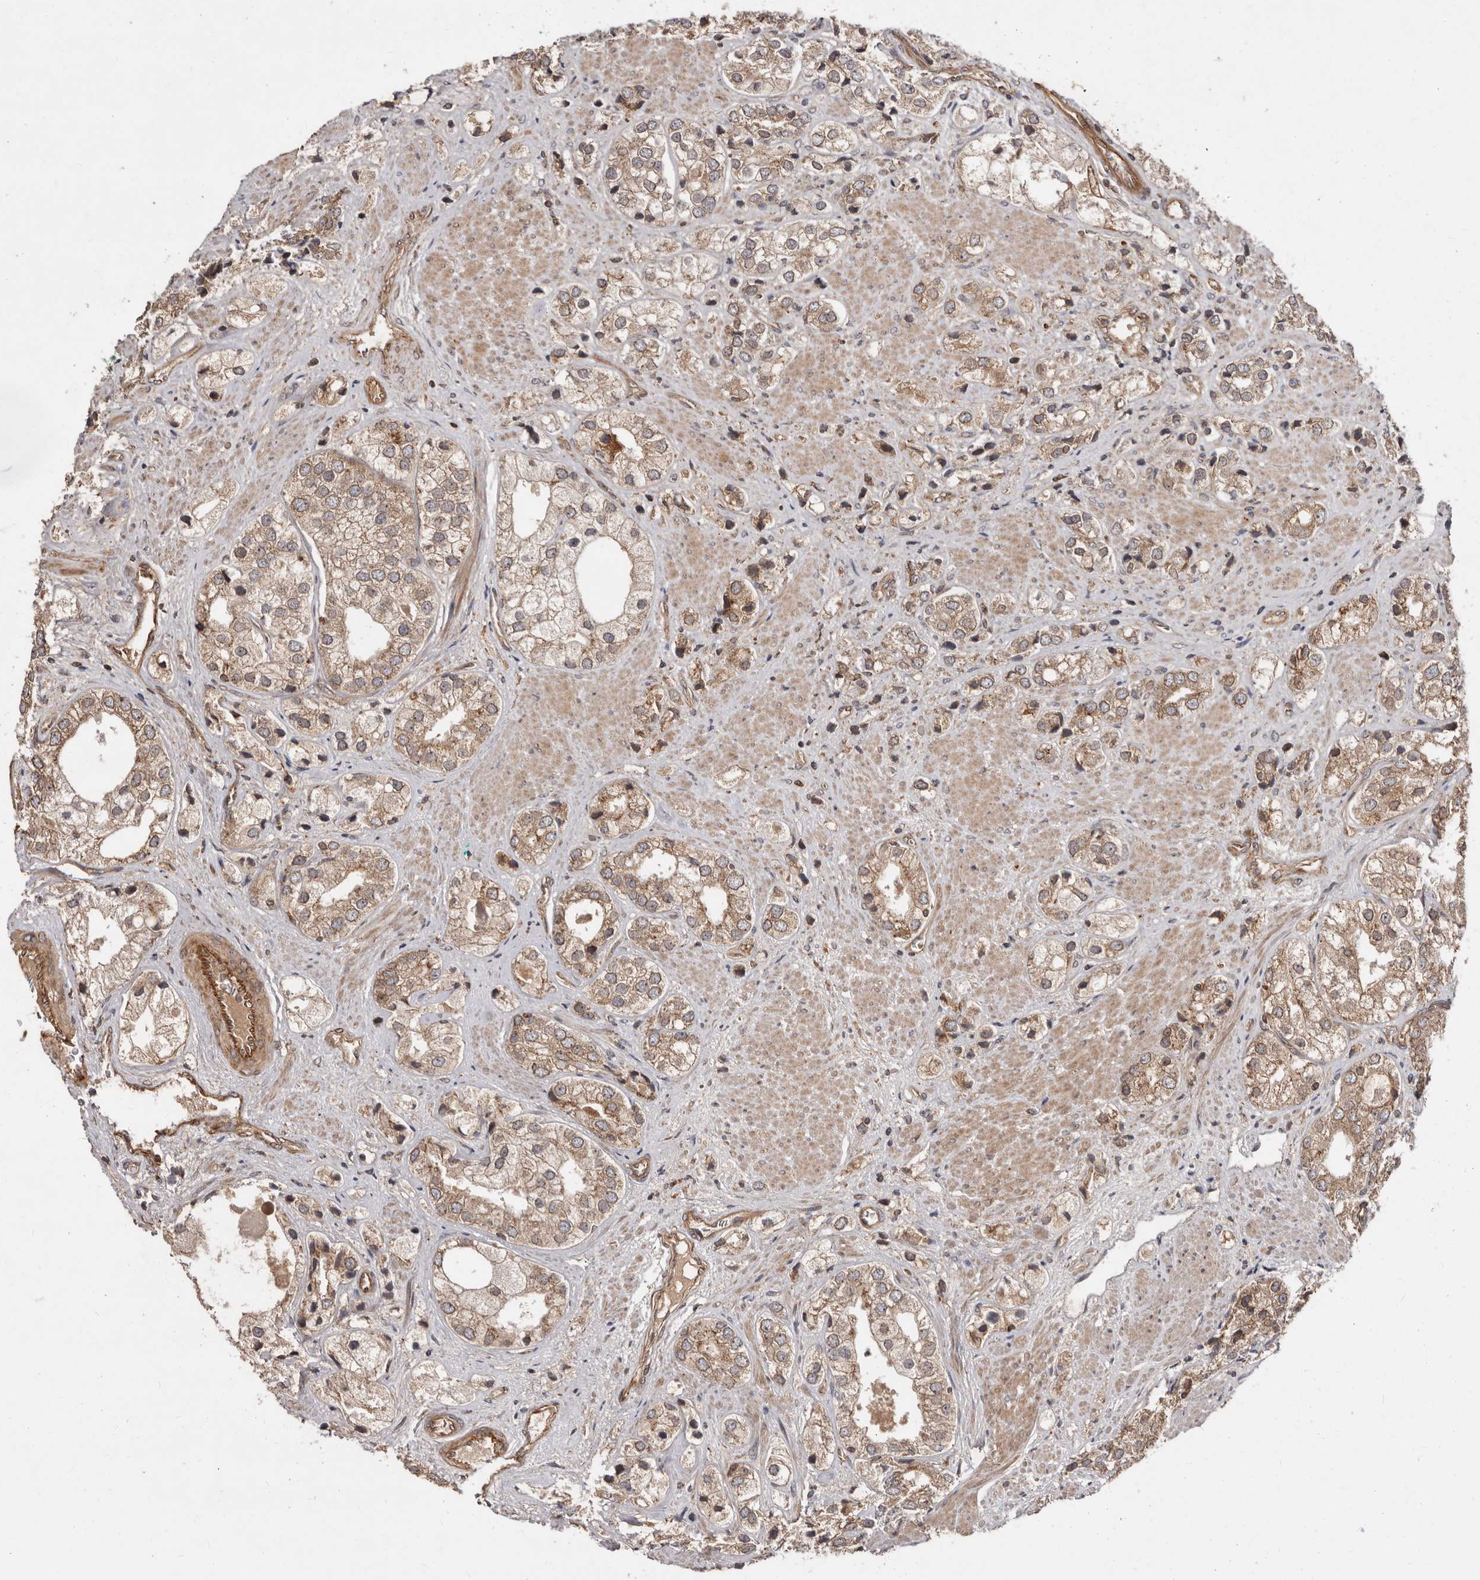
{"staining": {"intensity": "weak", "quantity": ">75%", "location": "cytoplasmic/membranous"}, "tissue": "prostate cancer", "cell_type": "Tumor cells", "image_type": "cancer", "snomed": [{"axis": "morphology", "description": "Adenocarcinoma, High grade"}, {"axis": "topography", "description": "Prostate"}], "caption": "Immunohistochemical staining of prostate cancer (high-grade adenocarcinoma) demonstrates low levels of weak cytoplasmic/membranous staining in about >75% of tumor cells.", "gene": "STK36", "patient": {"sex": "male", "age": 50}}